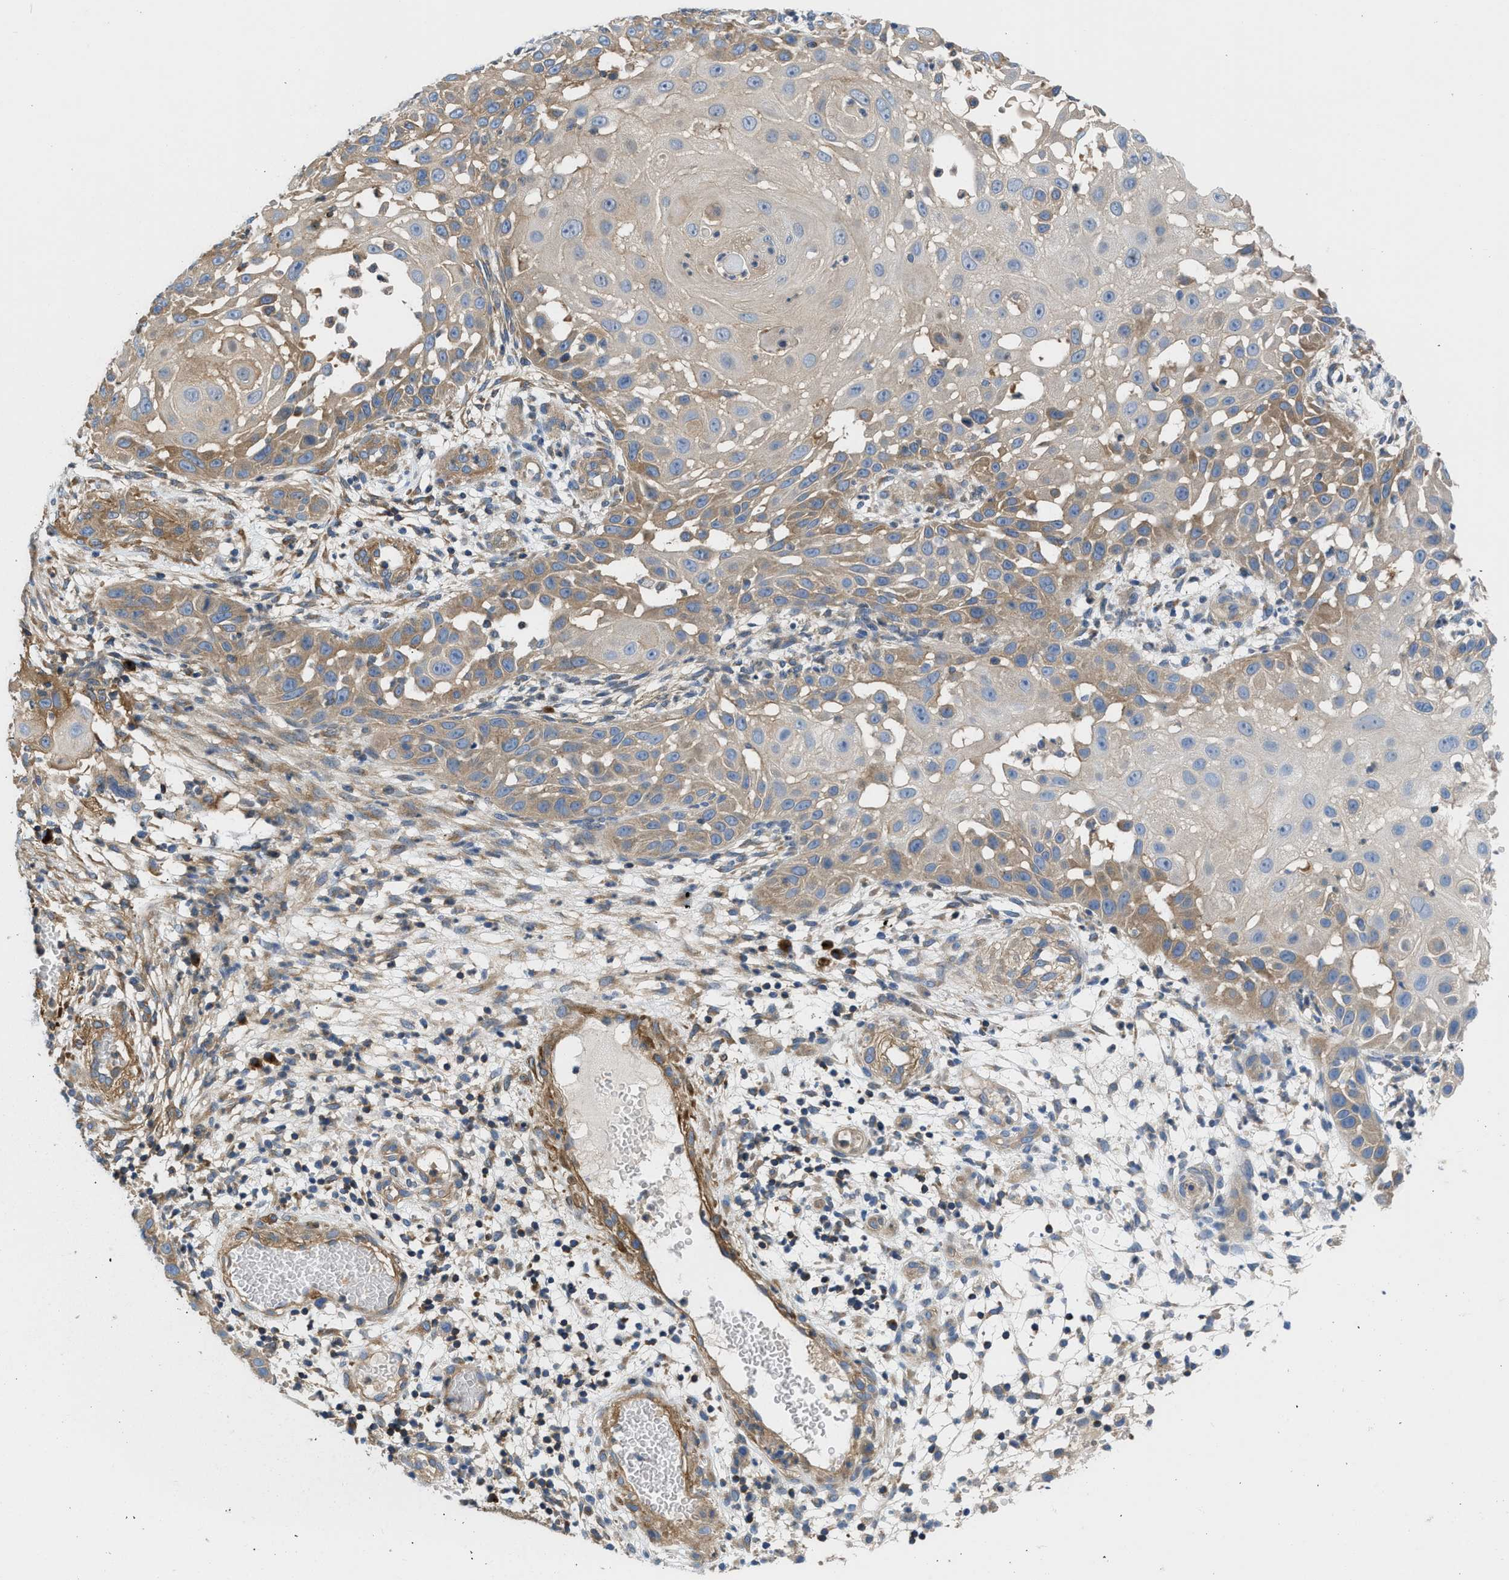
{"staining": {"intensity": "moderate", "quantity": "<25%", "location": "cytoplasmic/membranous"}, "tissue": "skin cancer", "cell_type": "Tumor cells", "image_type": "cancer", "snomed": [{"axis": "morphology", "description": "Squamous cell carcinoma, NOS"}, {"axis": "topography", "description": "Skin"}], "caption": "IHC micrograph of neoplastic tissue: human squamous cell carcinoma (skin) stained using immunohistochemistry reveals low levels of moderate protein expression localized specifically in the cytoplasmic/membranous of tumor cells, appearing as a cytoplasmic/membranous brown color.", "gene": "CHKB", "patient": {"sex": "female", "age": 44}}